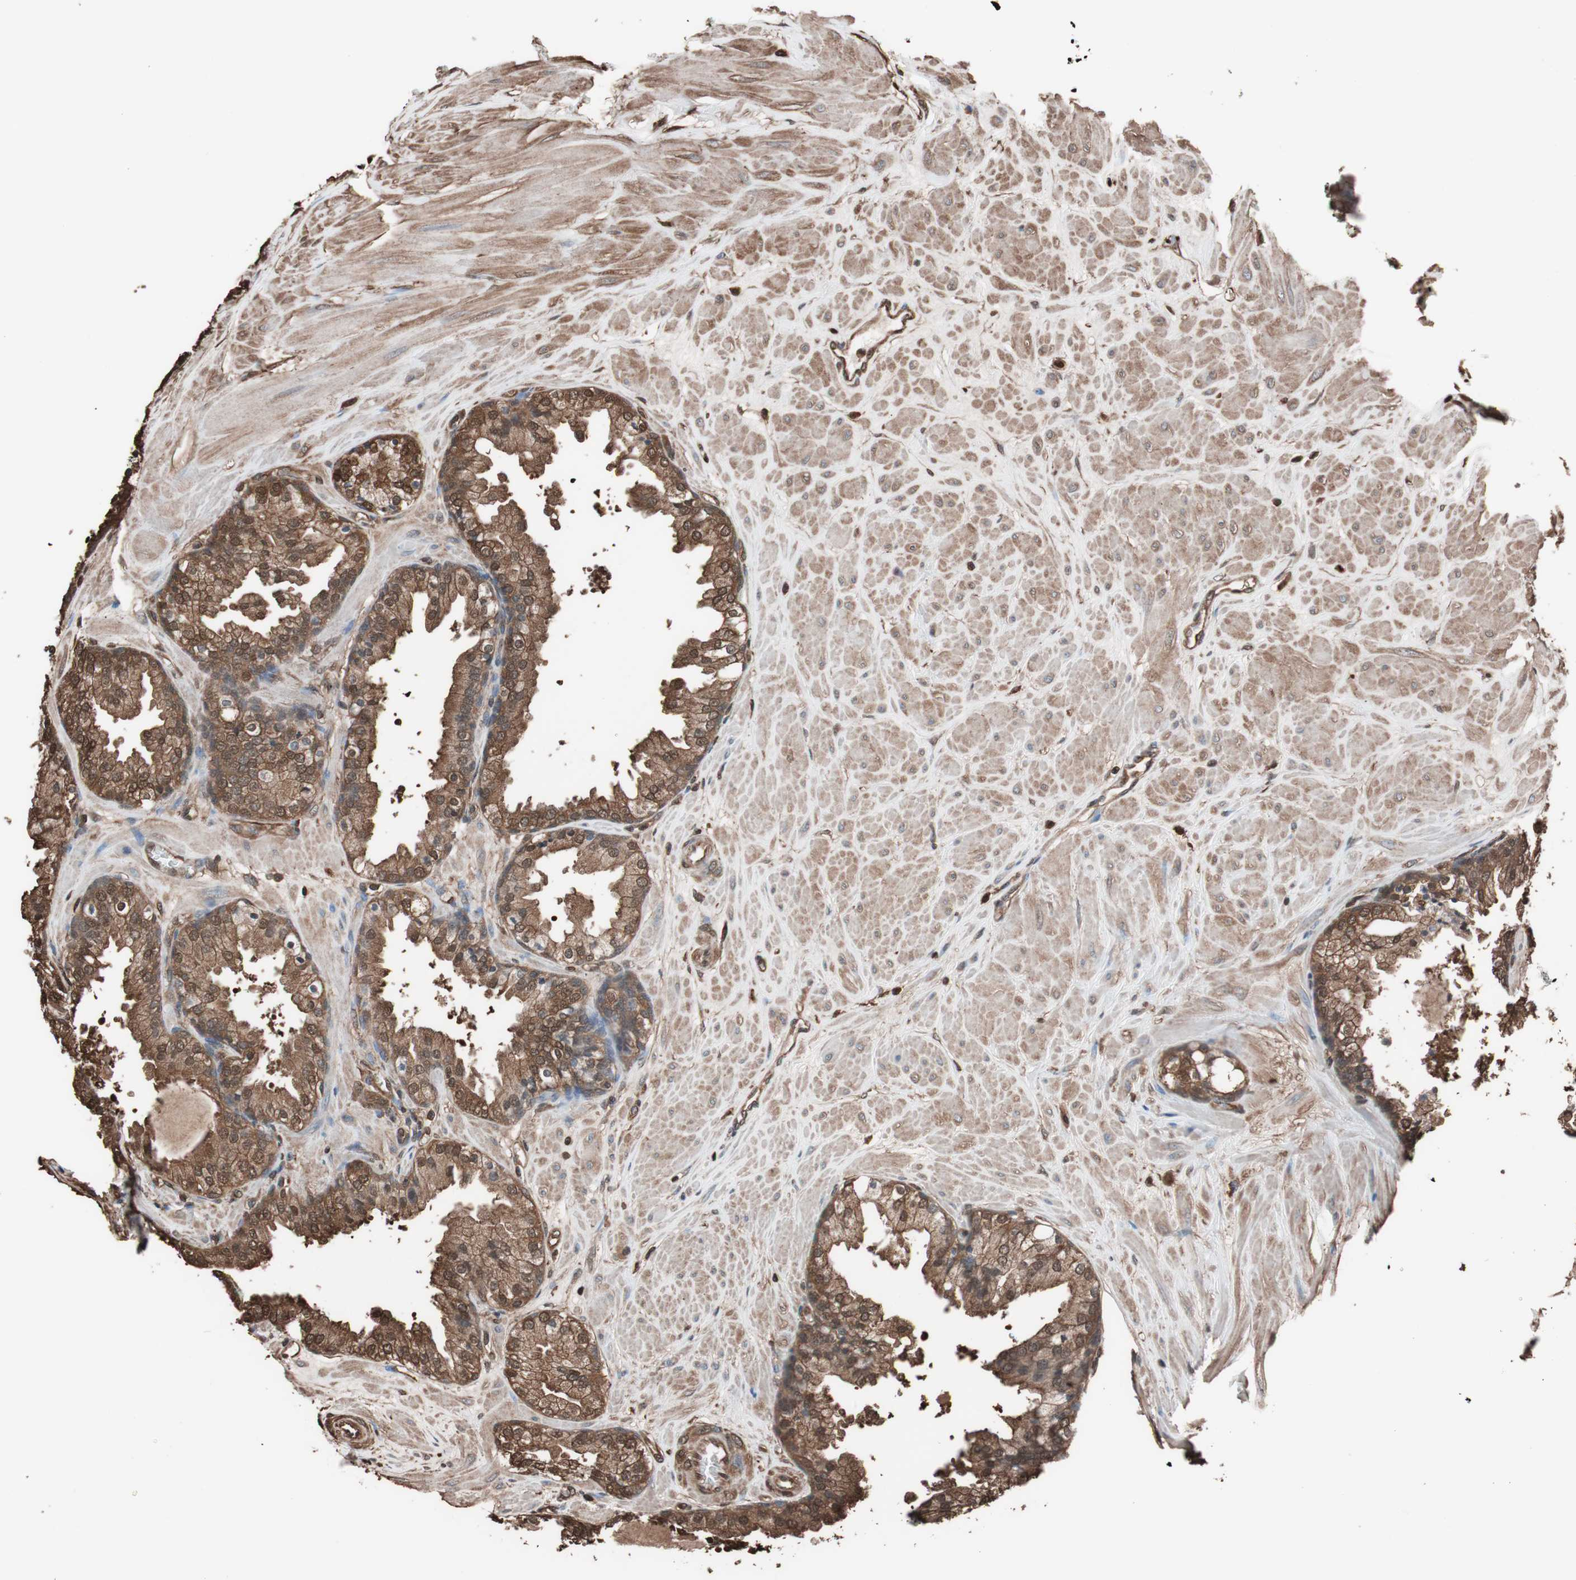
{"staining": {"intensity": "strong", "quantity": ">75%", "location": "cytoplasmic/membranous,nuclear"}, "tissue": "prostate", "cell_type": "Glandular cells", "image_type": "normal", "snomed": [{"axis": "morphology", "description": "Normal tissue, NOS"}, {"axis": "topography", "description": "Prostate"}], "caption": "Strong cytoplasmic/membranous,nuclear protein staining is seen in approximately >75% of glandular cells in prostate. (Stains: DAB in brown, nuclei in blue, Microscopy: brightfield microscopy at high magnification).", "gene": "CALM2", "patient": {"sex": "male", "age": 51}}